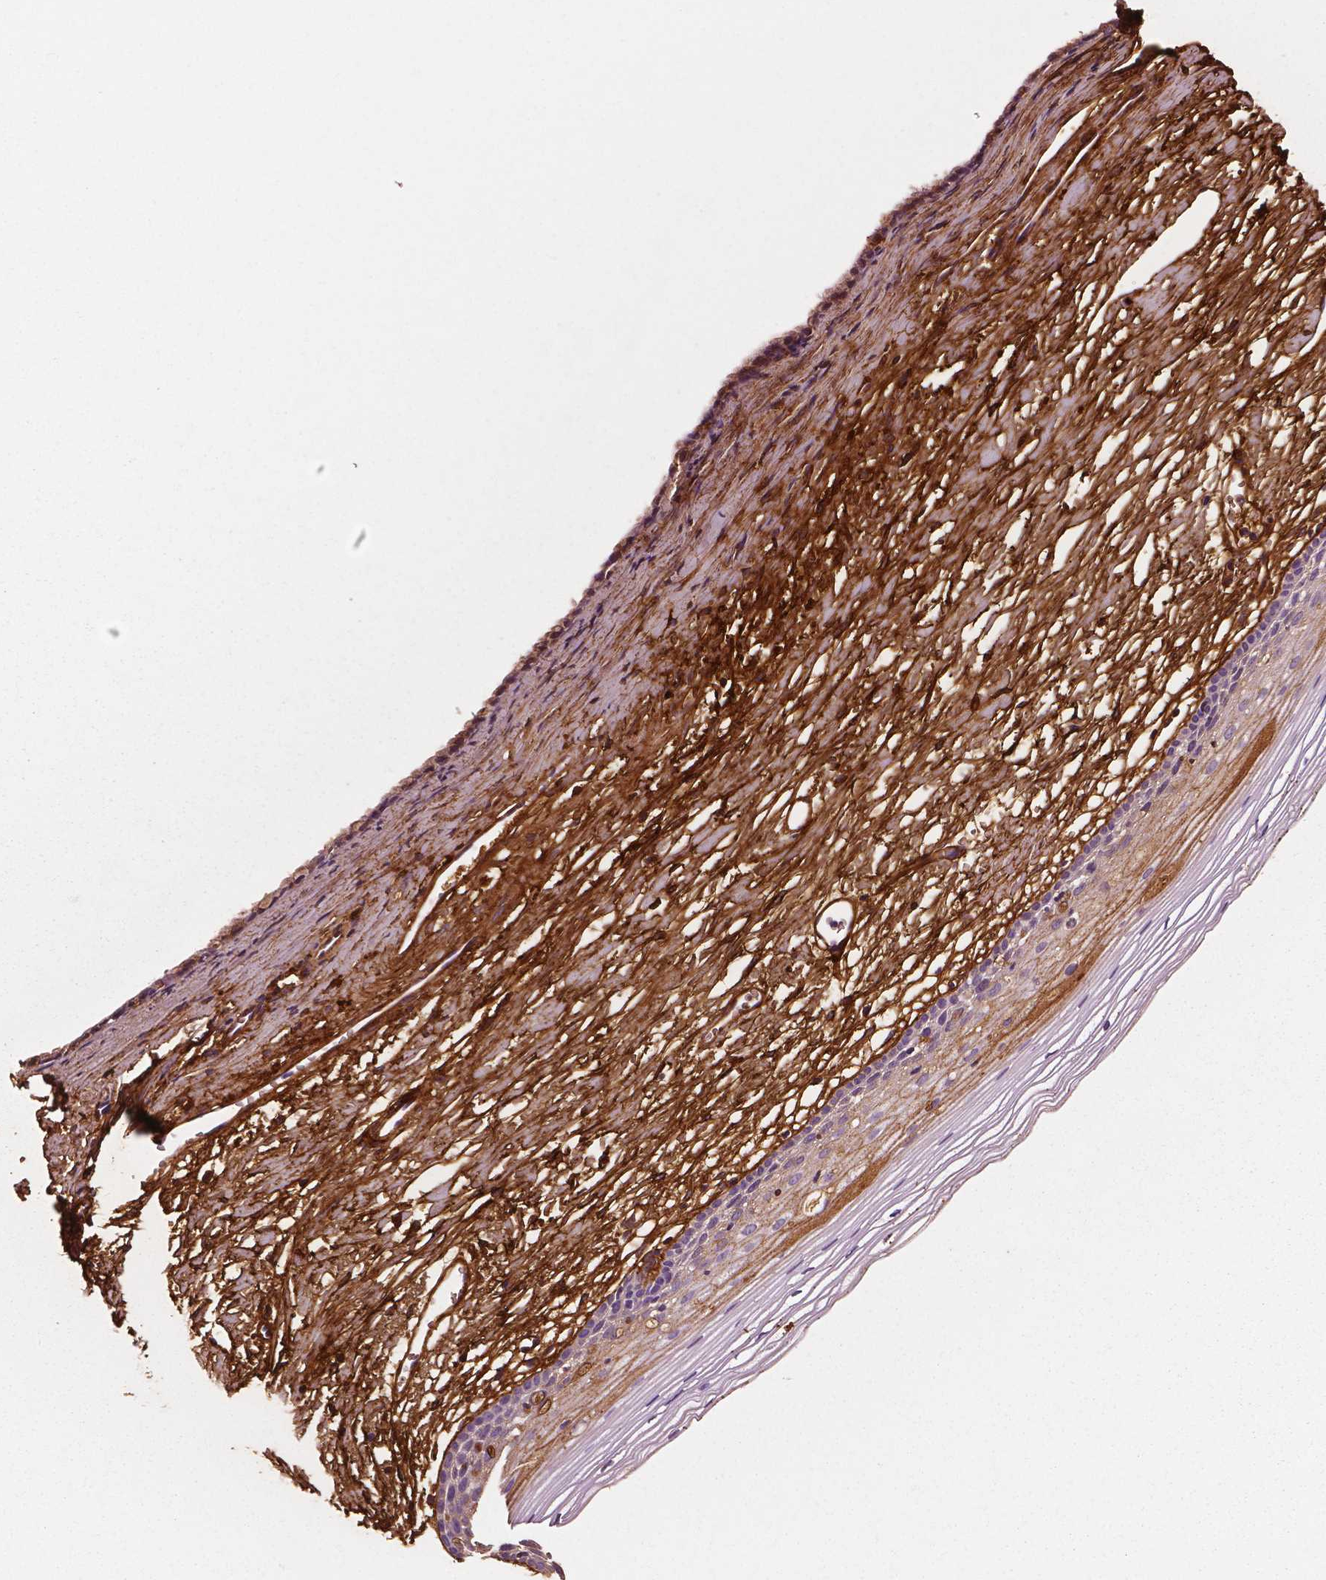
{"staining": {"intensity": "moderate", "quantity": ">75%", "location": "cytoplasmic/membranous"}, "tissue": "cervix", "cell_type": "Glandular cells", "image_type": "normal", "snomed": [{"axis": "morphology", "description": "Normal tissue, NOS"}, {"axis": "topography", "description": "Cervix"}], "caption": "IHC of benign cervix demonstrates medium levels of moderate cytoplasmic/membranous expression in about >75% of glandular cells.", "gene": "FBLN1", "patient": {"sex": "female", "age": 40}}